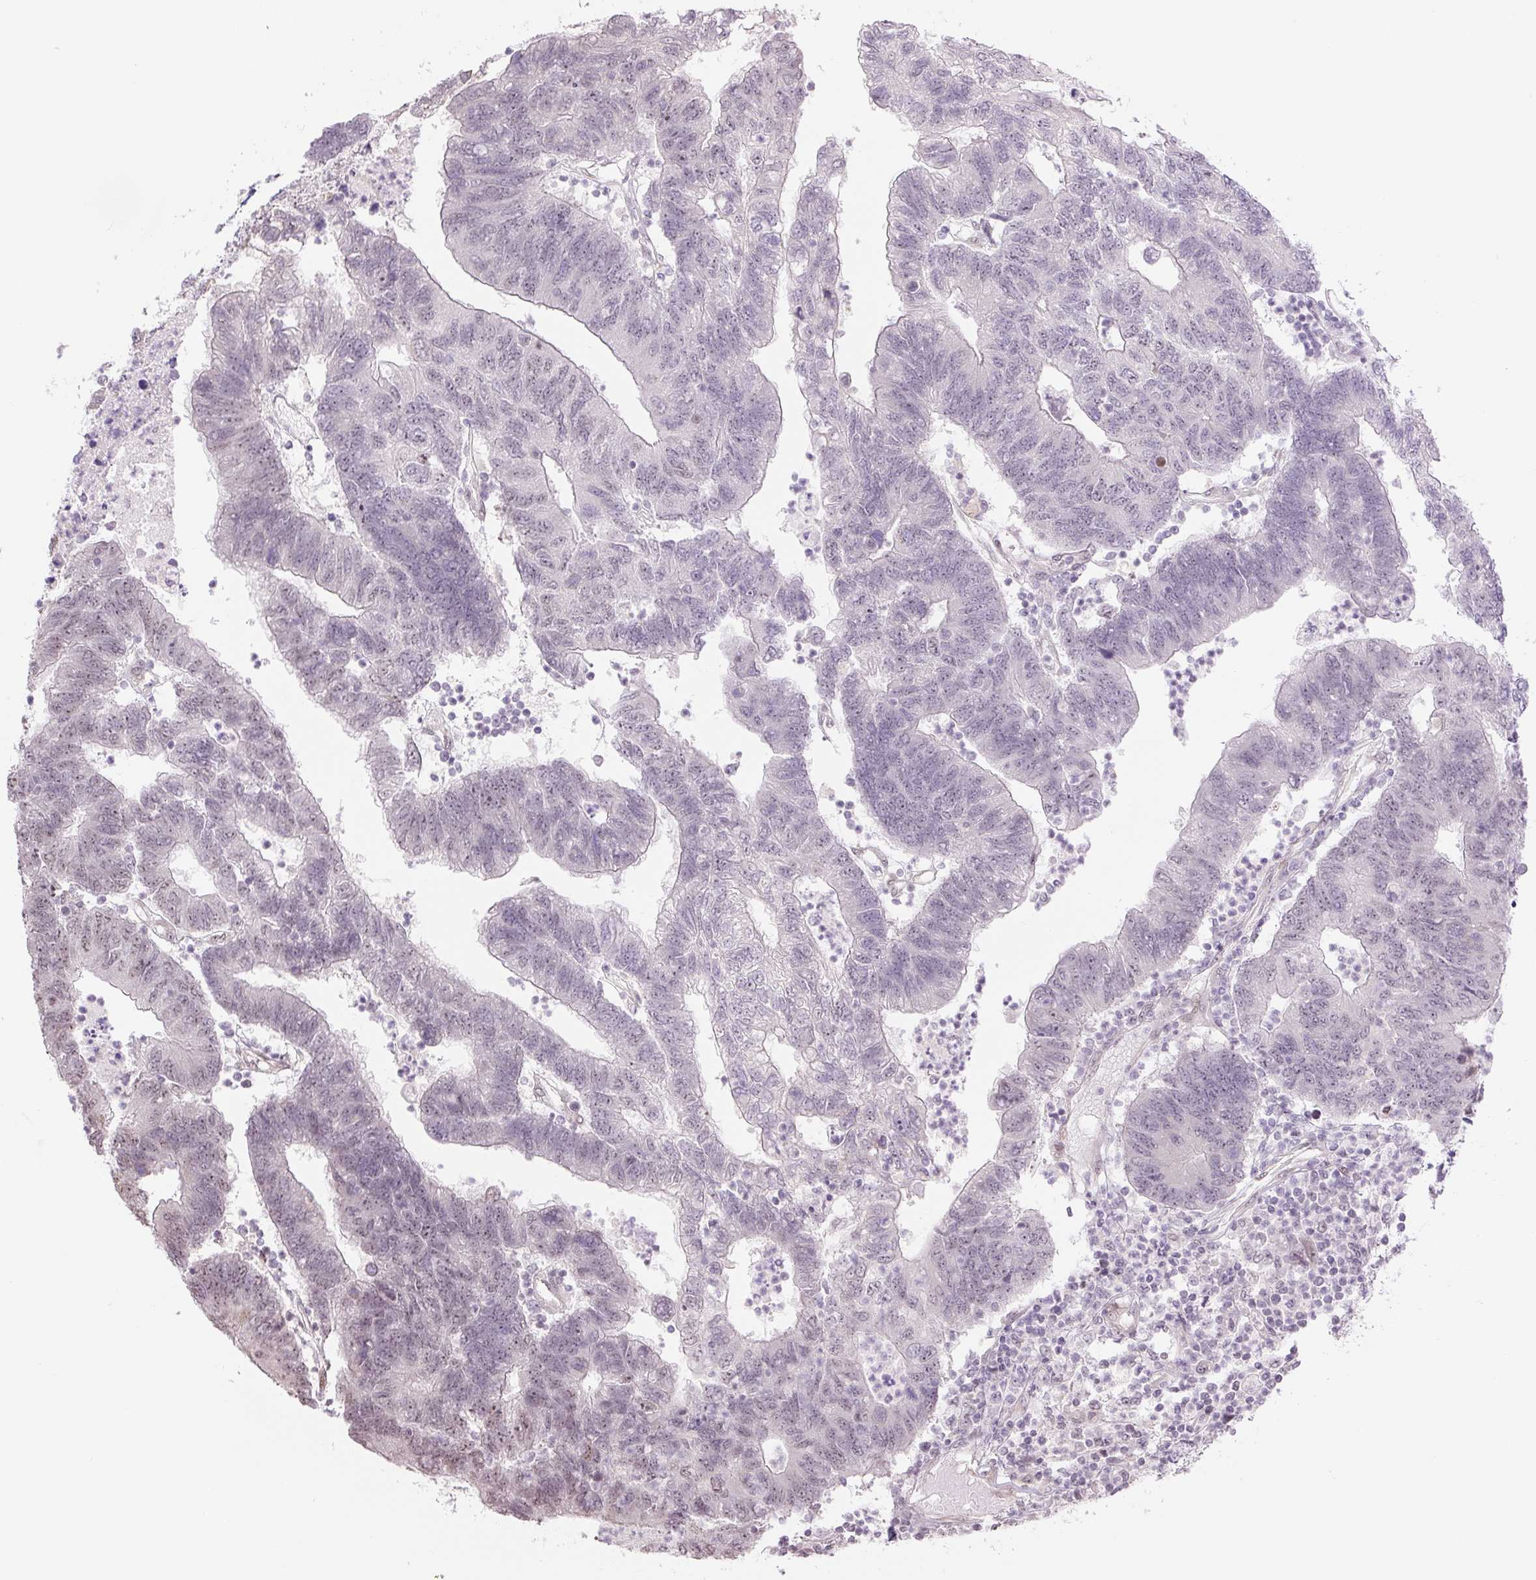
{"staining": {"intensity": "moderate", "quantity": "<25%", "location": "nuclear"}, "tissue": "colorectal cancer", "cell_type": "Tumor cells", "image_type": "cancer", "snomed": [{"axis": "morphology", "description": "Adenocarcinoma, NOS"}, {"axis": "topography", "description": "Colon"}], "caption": "Approximately <25% of tumor cells in colorectal adenocarcinoma exhibit moderate nuclear protein positivity as visualized by brown immunohistochemical staining.", "gene": "TCFL5", "patient": {"sex": "female", "age": 48}}